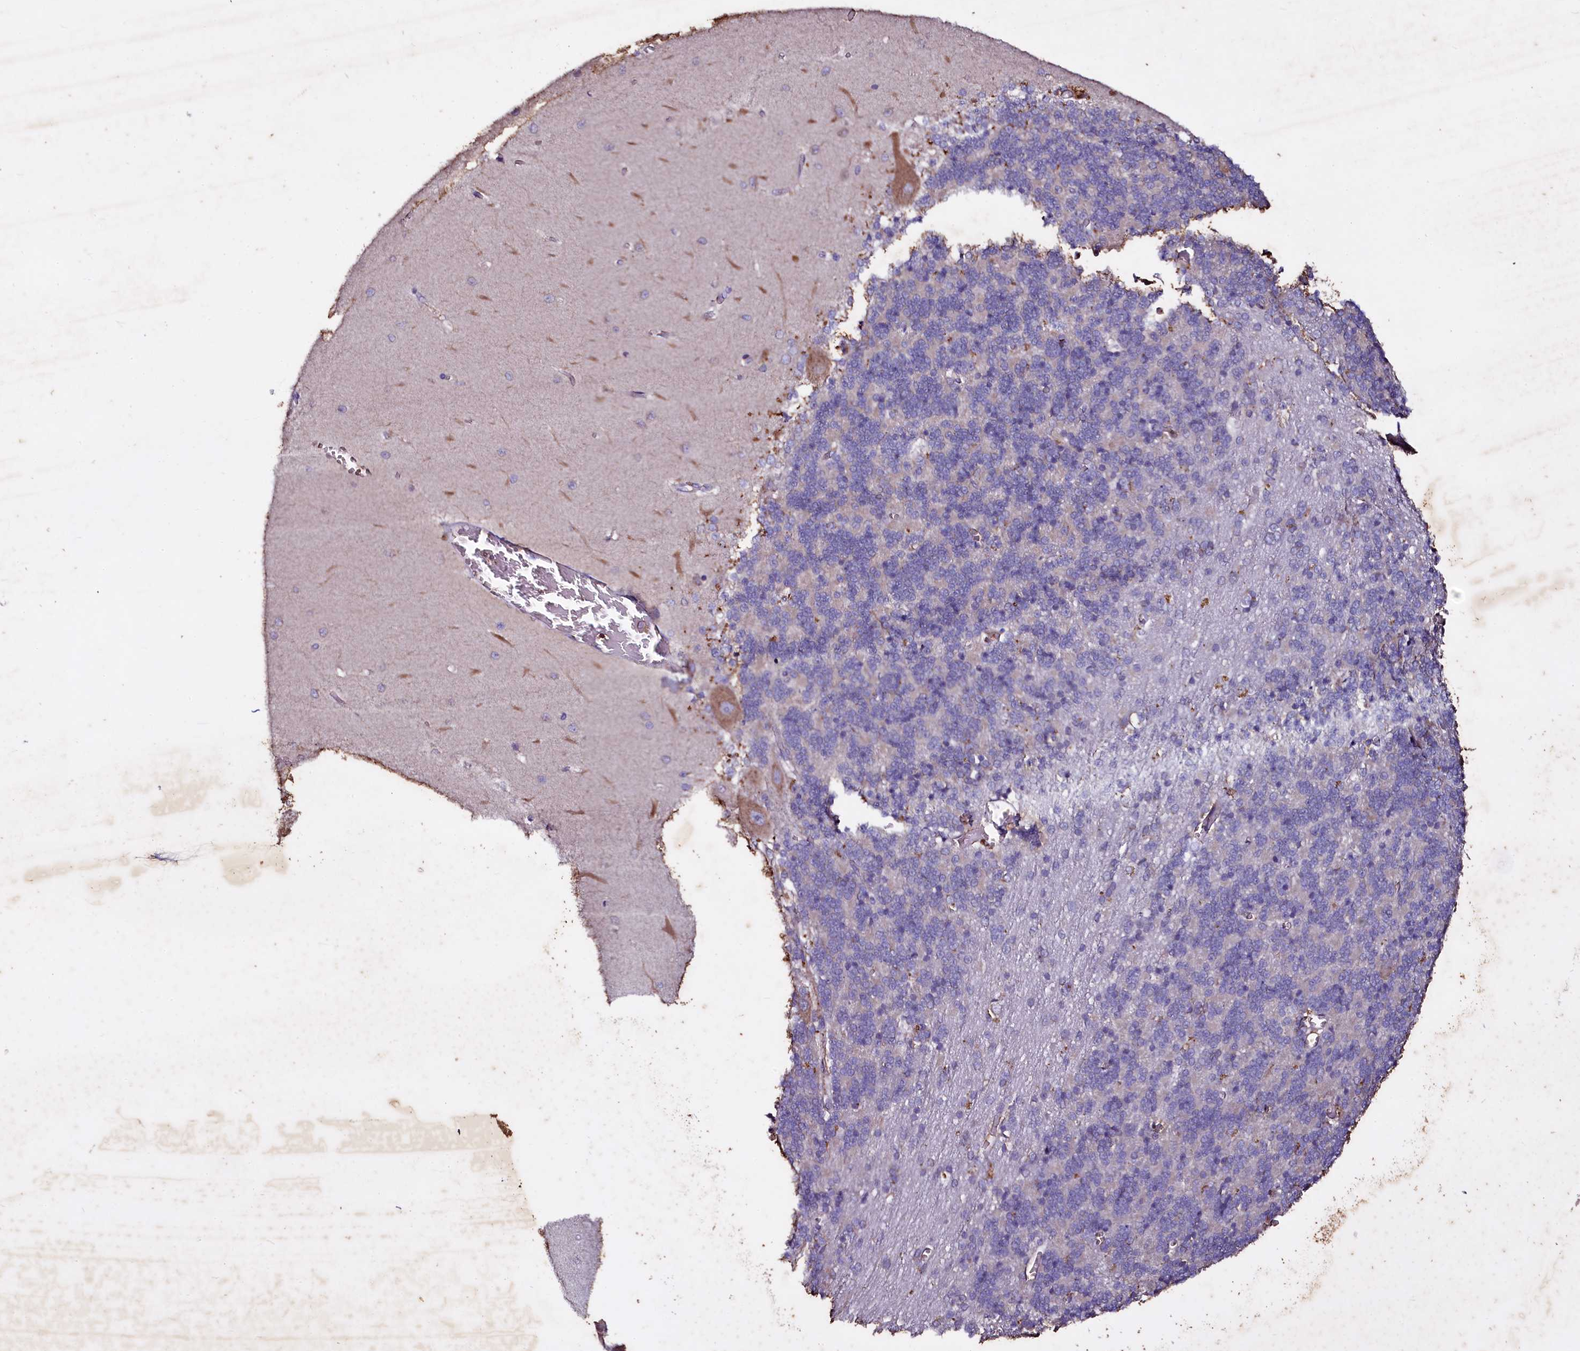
{"staining": {"intensity": "negative", "quantity": "none", "location": "none"}, "tissue": "cerebellum", "cell_type": "Cells in granular layer", "image_type": "normal", "snomed": [{"axis": "morphology", "description": "Normal tissue, NOS"}, {"axis": "topography", "description": "Cerebellum"}], "caption": "Protein analysis of normal cerebellum displays no significant positivity in cells in granular layer.", "gene": "SELENOT", "patient": {"sex": "male", "age": 37}}